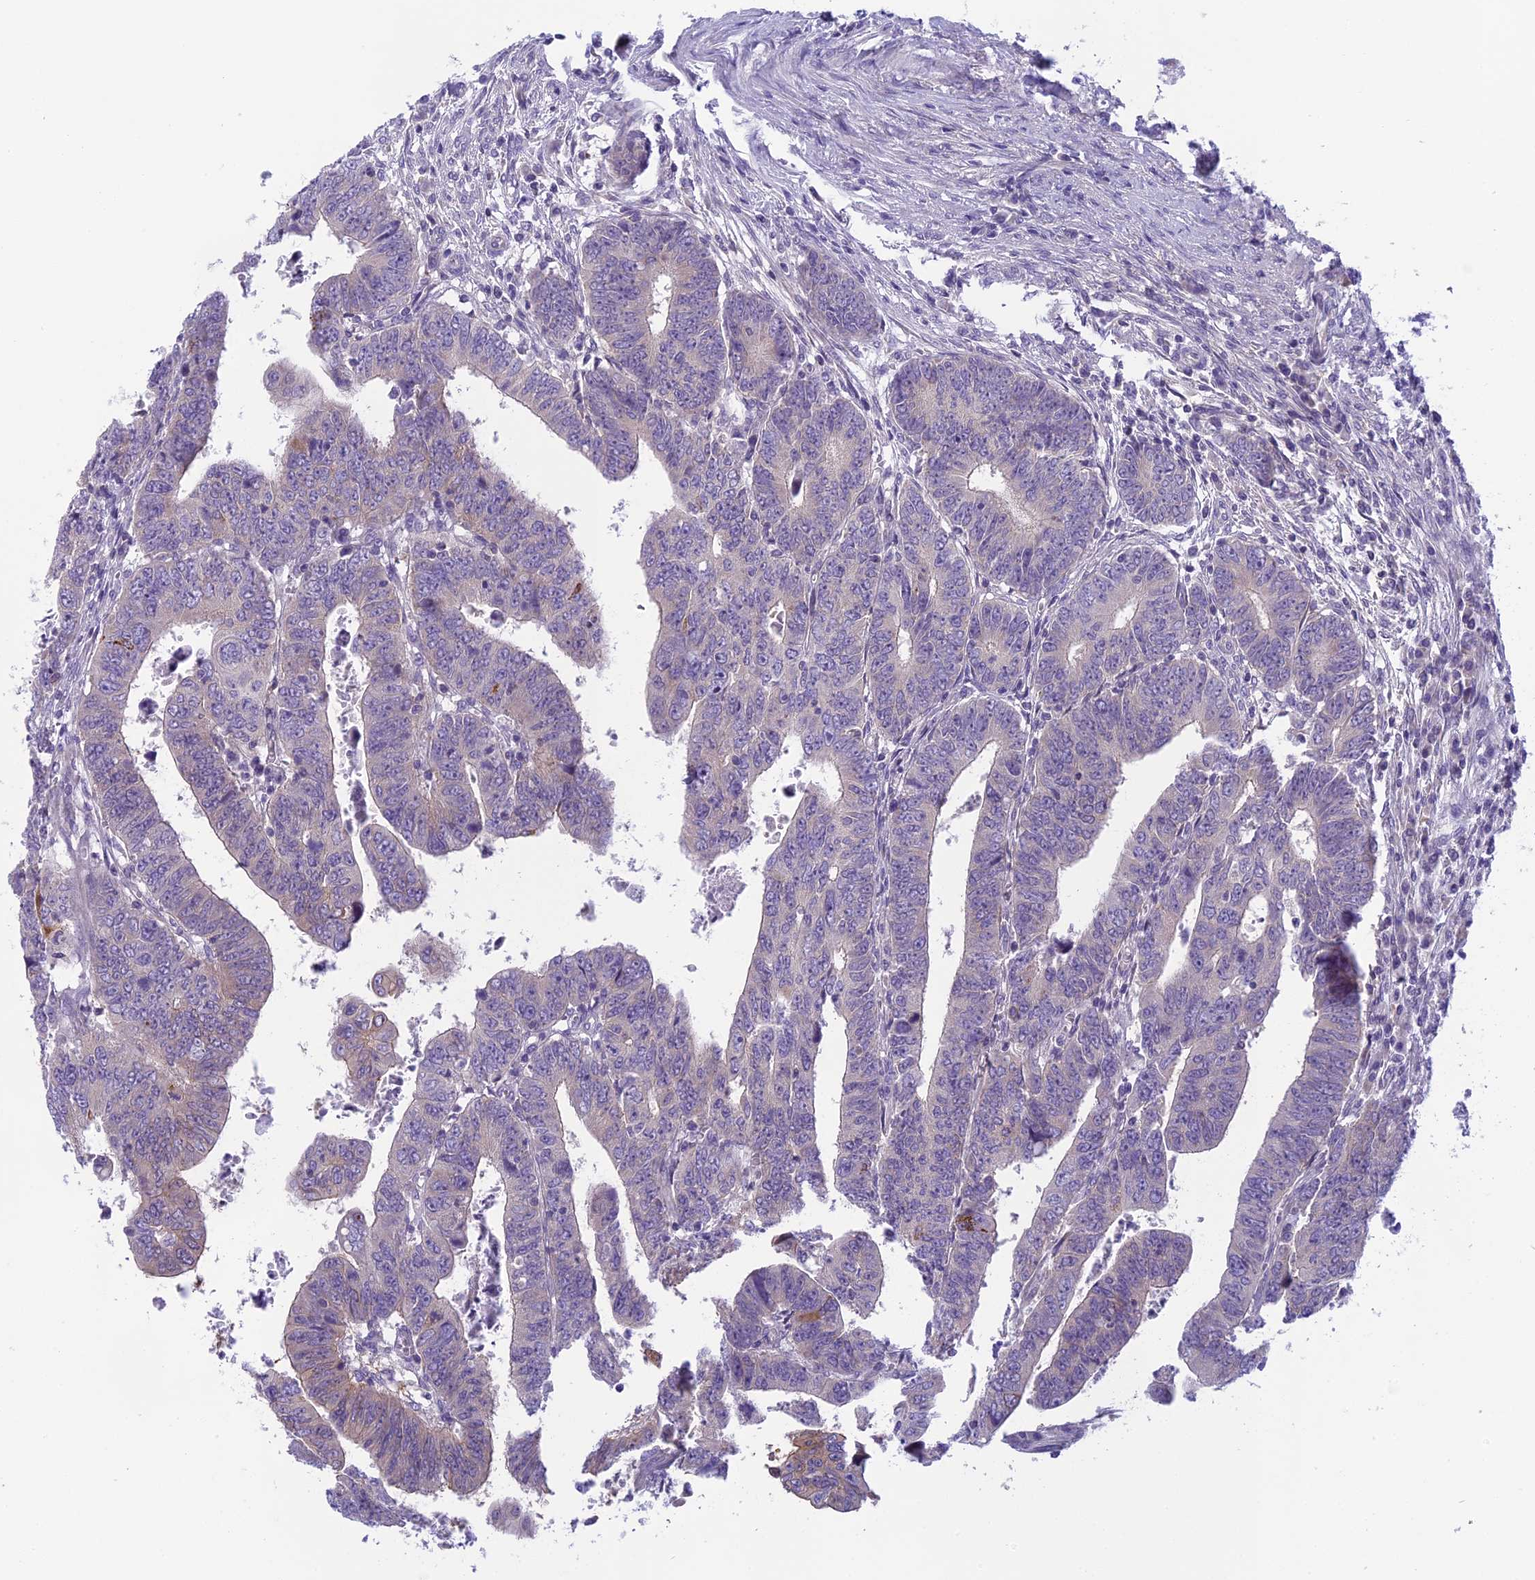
{"staining": {"intensity": "moderate", "quantity": "<25%", "location": "cytoplasmic/membranous"}, "tissue": "colorectal cancer", "cell_type": "Tumor cells", "image_type": "cancer", "snomed": [{"axis": "morphology", "description": "Normal tissue, NOS"}, {"axis": "morphology", "description": "Adenocarcinoma, NOS"}, {"axis": "topography", "description": "Rectum"}], "caption": "Immunohistochemical staining of colorectal cancer (adenocarcinoma) displays moderate cytoplasmic/membranous protein expression in about <25% of tumor cells. The staining is performed using DAB brown chromogen to label protein expression. The nuclei are counter-stained blue using hematoxylin.", "gene": "ARHGEF37", "patient": {"sex": "female", "age": 65}}